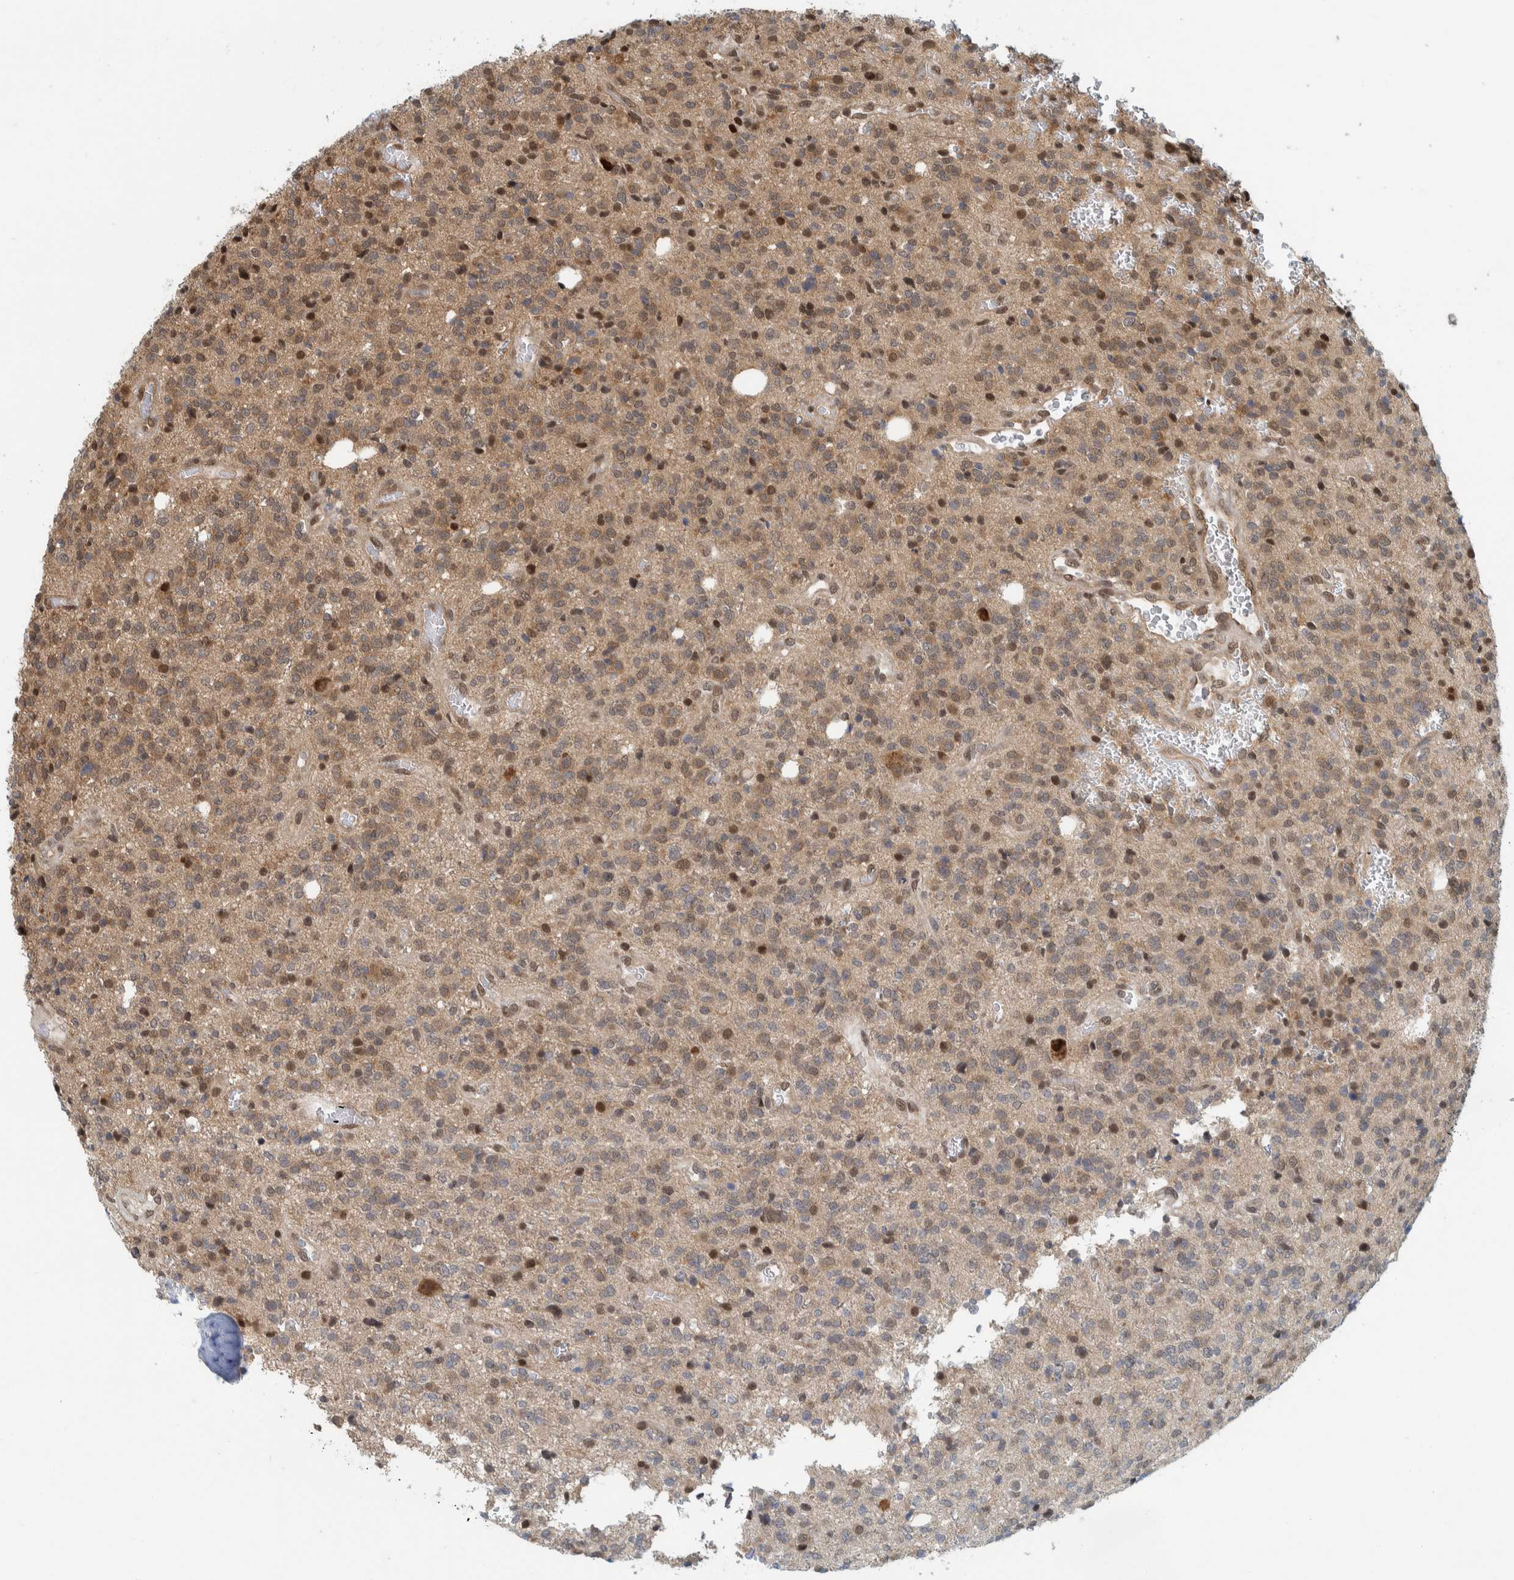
{"staining": {"intensity": "moderate", "quantity": "25%-75%", "location": "cytoplasmic/membranous,nuclear"}, "tissue": "glioma", "cell_type": "Tumor cells", "image_type": "cancer", "snomed": [{"axis": "morphology", "description": "Glioma, malignant, High grade"}, {"axis": "topography", "description": "Brain"}], "caption": "Immunohistochemistry of malignant high-grade glioma exhibits medium levels of moderate cytoplasmic/membranous and nuclear staining in about 25%-75% of tumor cells.", "gene": "COPS3", "patient": {"sex": "male", "age": 34}}